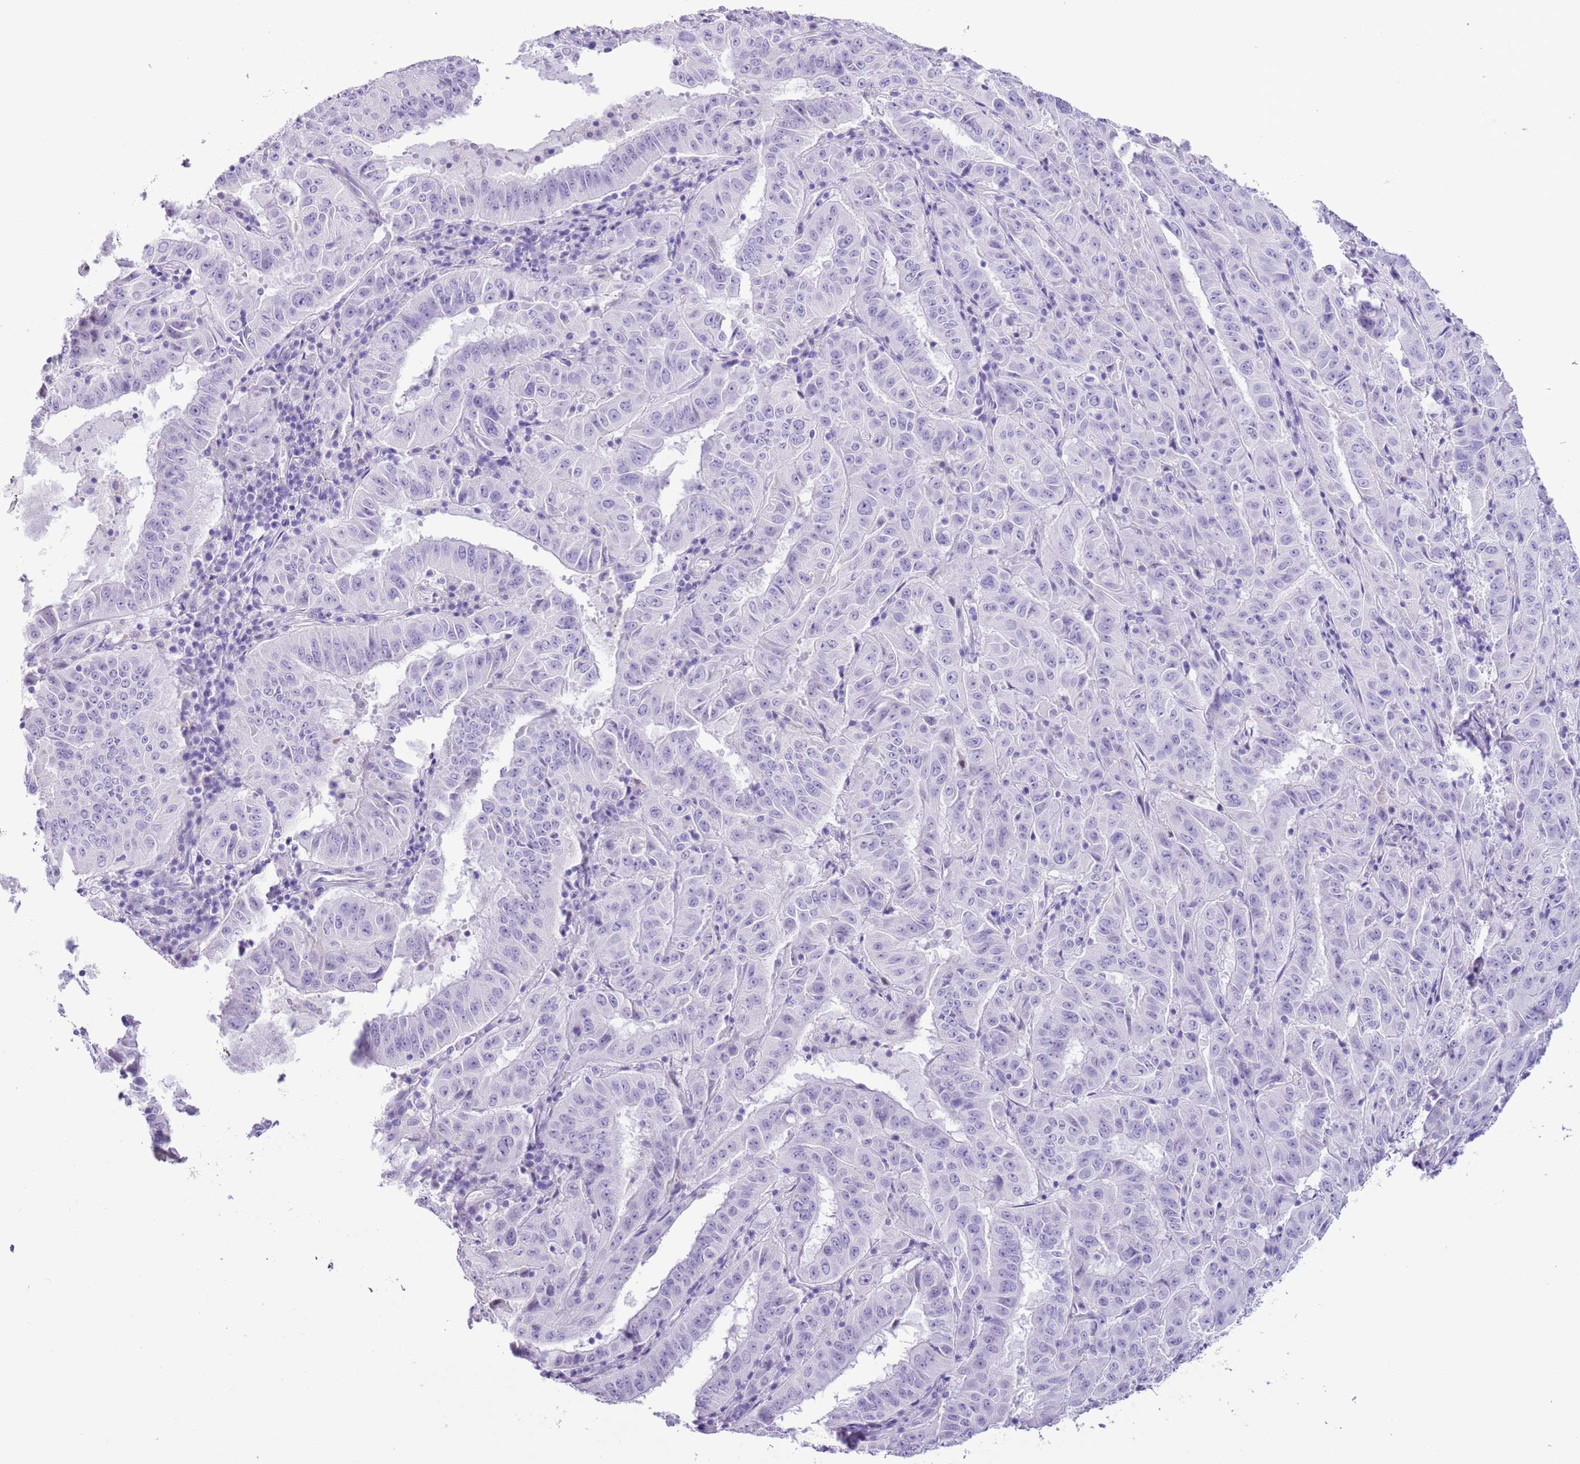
{"staining": {"intensity": "negative", "quantity": "none", "location": "none"}, "tissue": "pancreatic cancer", "cell_type": "Tumor cells", "image_type": "cancer", "snomed": [{"axis": "morphology", "description": "Adenocarcinoma, NOS"}, {"axis": "topography", "description": "Pancreas"}], "caption": "Micrograph shows no protein expression in tumor cells of pancreatic adenocarcinoma tissue. (IHC, brightfield microscopy, high magnification).", "gene": "SLC7A14", "patient": {"sex": "male", "age": 63}}